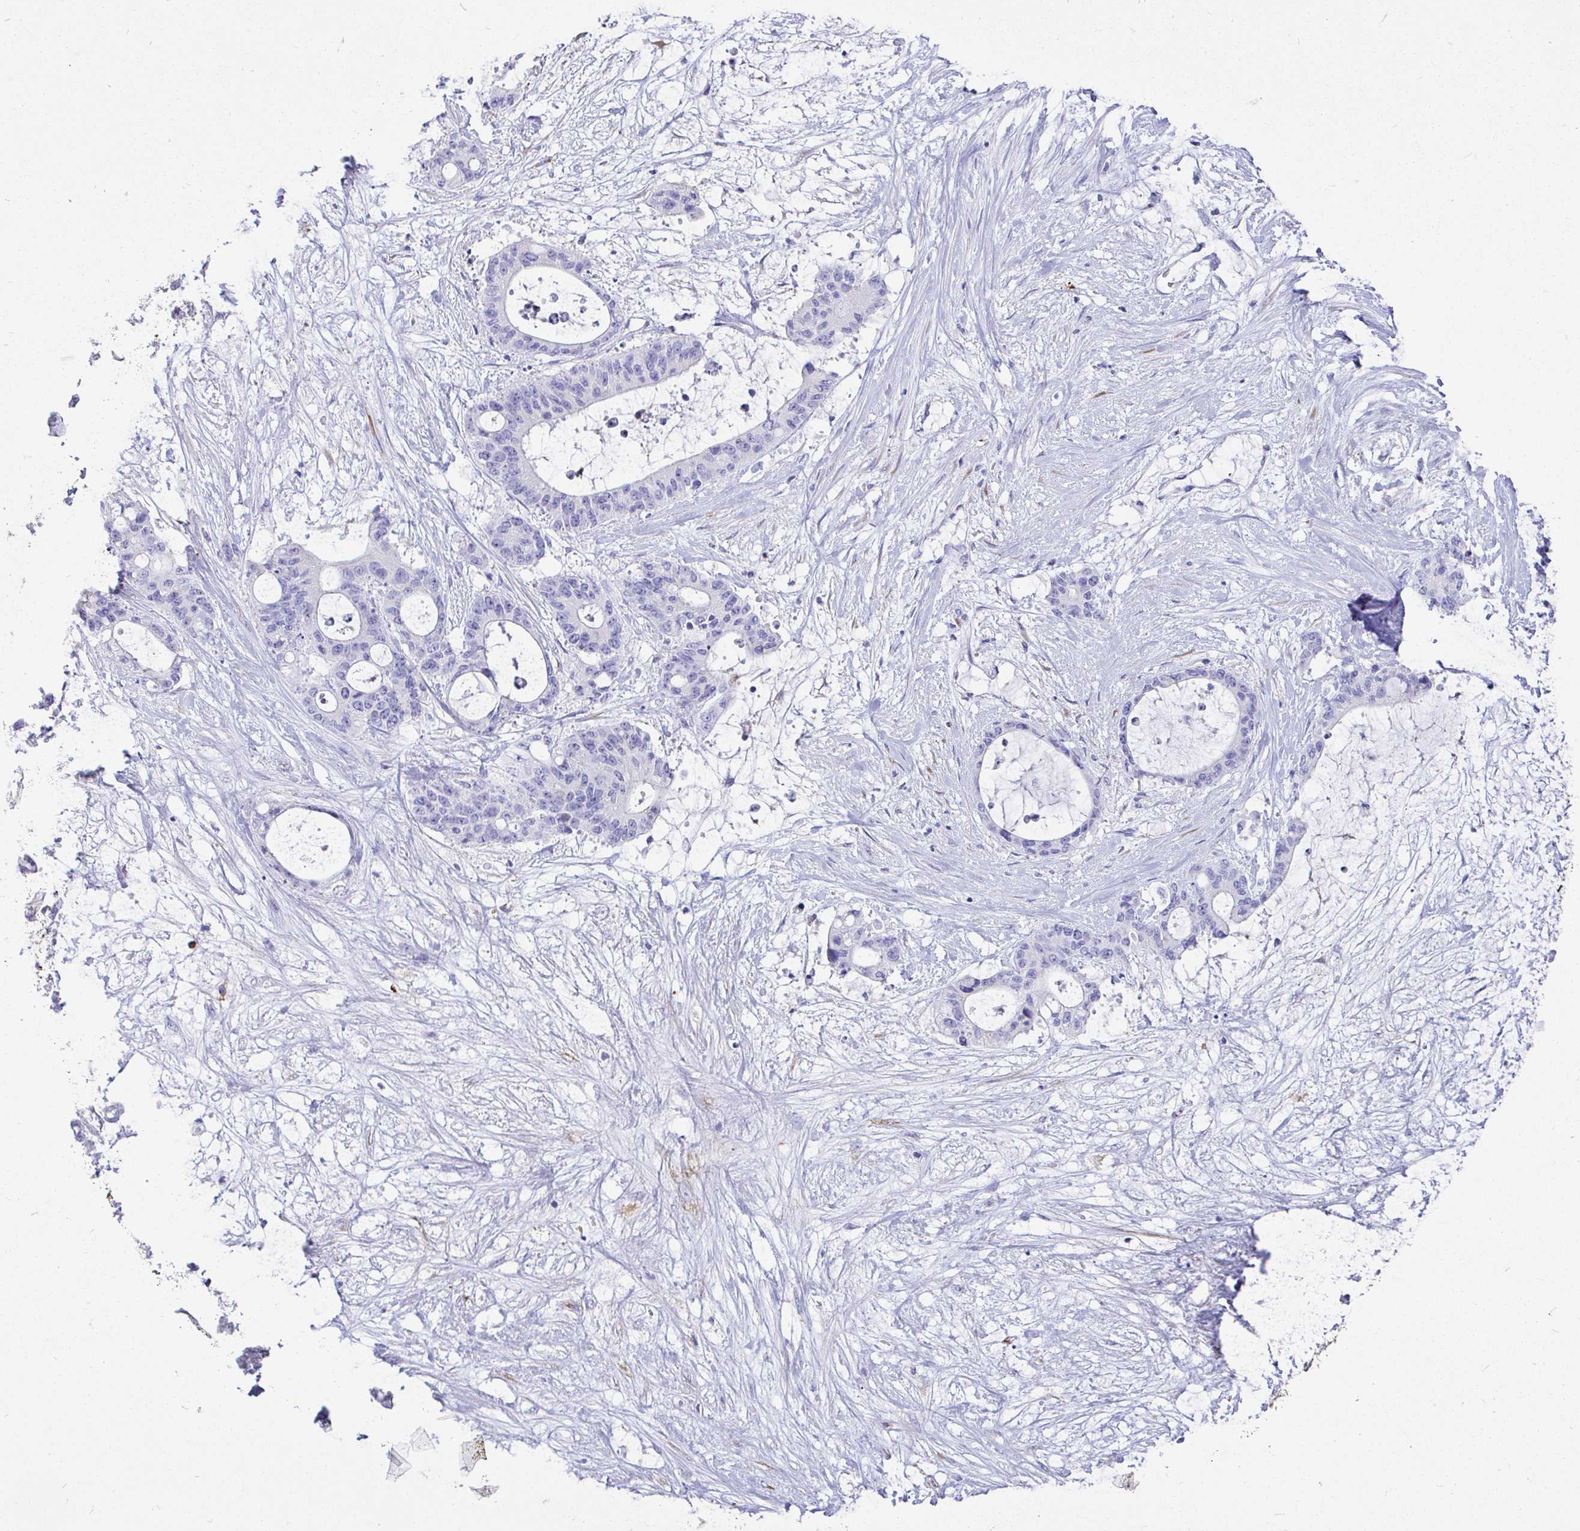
{"staining": {"intensity": "negative", "quantity": "none", "location": "none"}, "tissue": "liver cancer", "cell_type": "Tumor cells", "image_type": "cancer", "snomed": [{"axis": "morphology", "description": "Normal tissue, NOS"}, {"axis": "morphology", "description": "Cholangiocarcinoma"}, {"axis": "topography", "description": "Liver"}, {"axis": "topography", "description": "Peripheral nerve tissue"}], "caption": "An image of liver cancer stained for a protein exhibits no brown staining in tumor cells.", "gene": "CCDC62", "patient": {"sex": "female", "age": 73}}